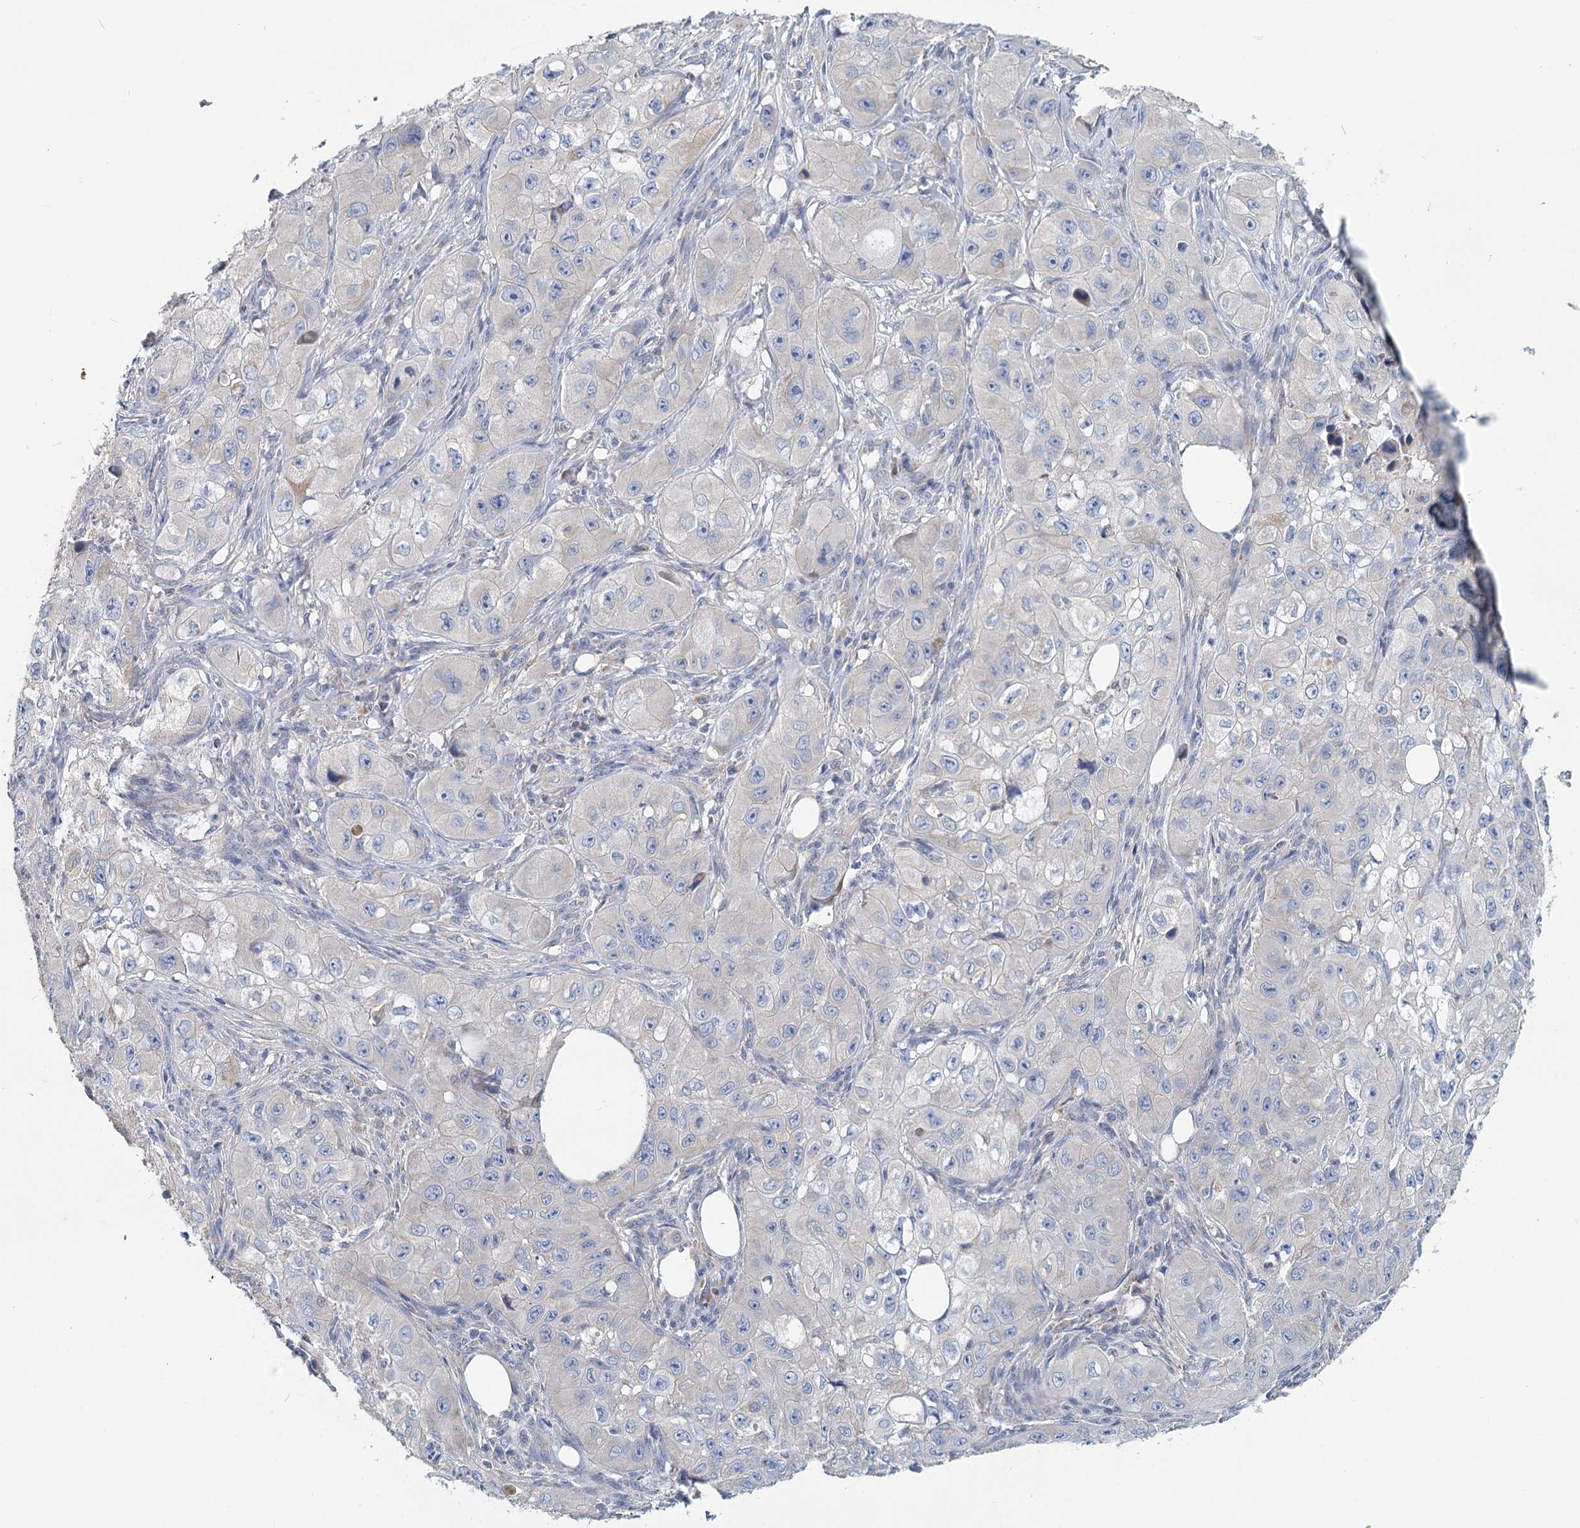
{"staining": {"intensity": "negative", "quantity": "none", "location": "none"}, "tissue": "skin cancer", "cell_type": "Tumor cells", "image_type": "cancer", "snomed": [{"axis": "morphology", "description": "Squamous cell carcinoma, NOS"}, {"axis": "topography", "description": "Skin"}, {"axis": "topography", "description": "Subcutis"}], "caption": "Skin cancer (squamous cell carcinoma) was stained to show a protein in brown. There is no significant staining in tumor cells.", "gene": "ANKRD16", "patient": {"sex": "male", "age": 73}}